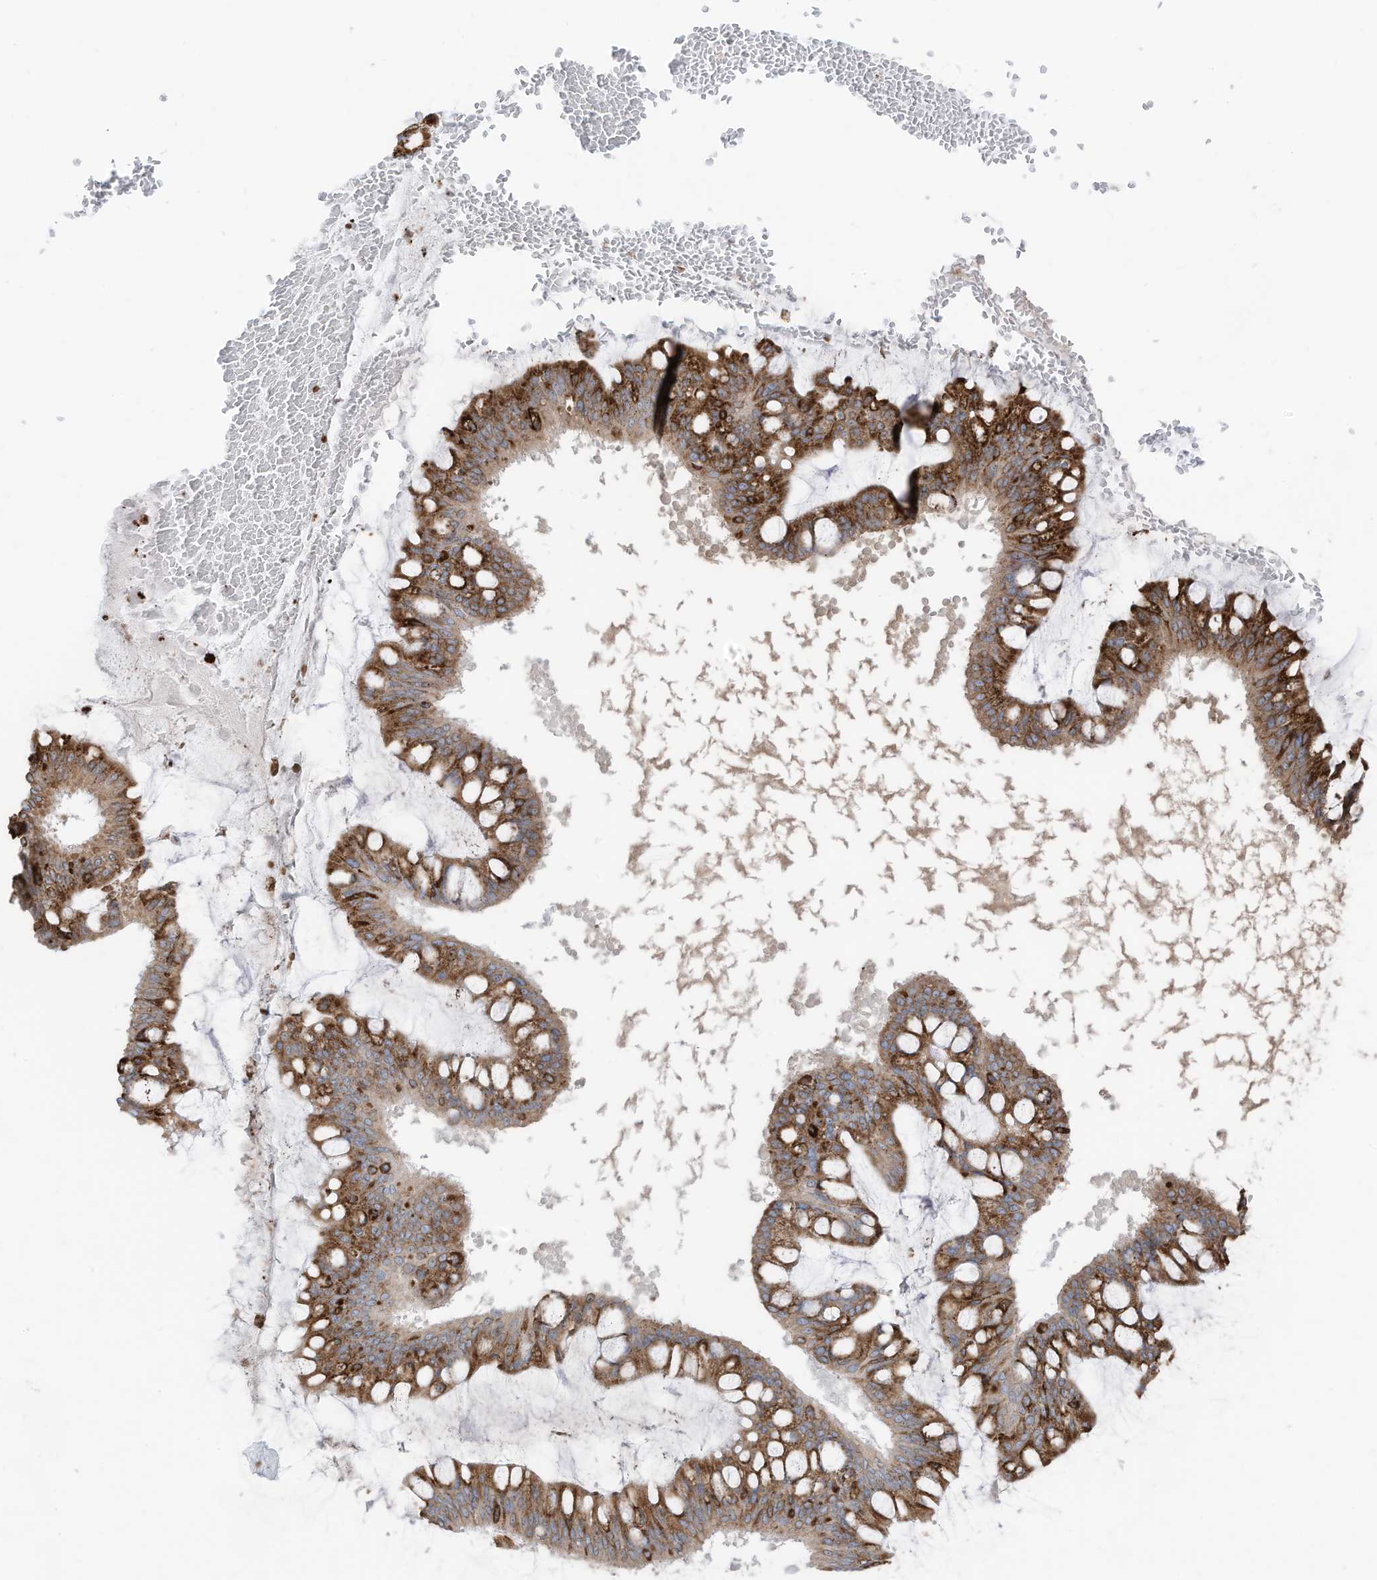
{"staining": {"intensity": "strong", "quantity": "25%-75%", "location": "cytoplasmic/membranous"}, "tissue": "ovarian cancer", "cell_type": "Tumor cells", "image_type": "cancer", "snomed": [{"axis": "morphology", "description": "Cystadenocarcinoma, mucinous, NOS"}, {"axis": "topography", "description": "Ovary"}], "caption": "Human ovarian cancer (mucinous cystadenocarcinoma) stained with a protein marker displays strong staining in tumor cells.", "gene": "ZNF354C", "patient": {"sex": "female", "age": 73}}